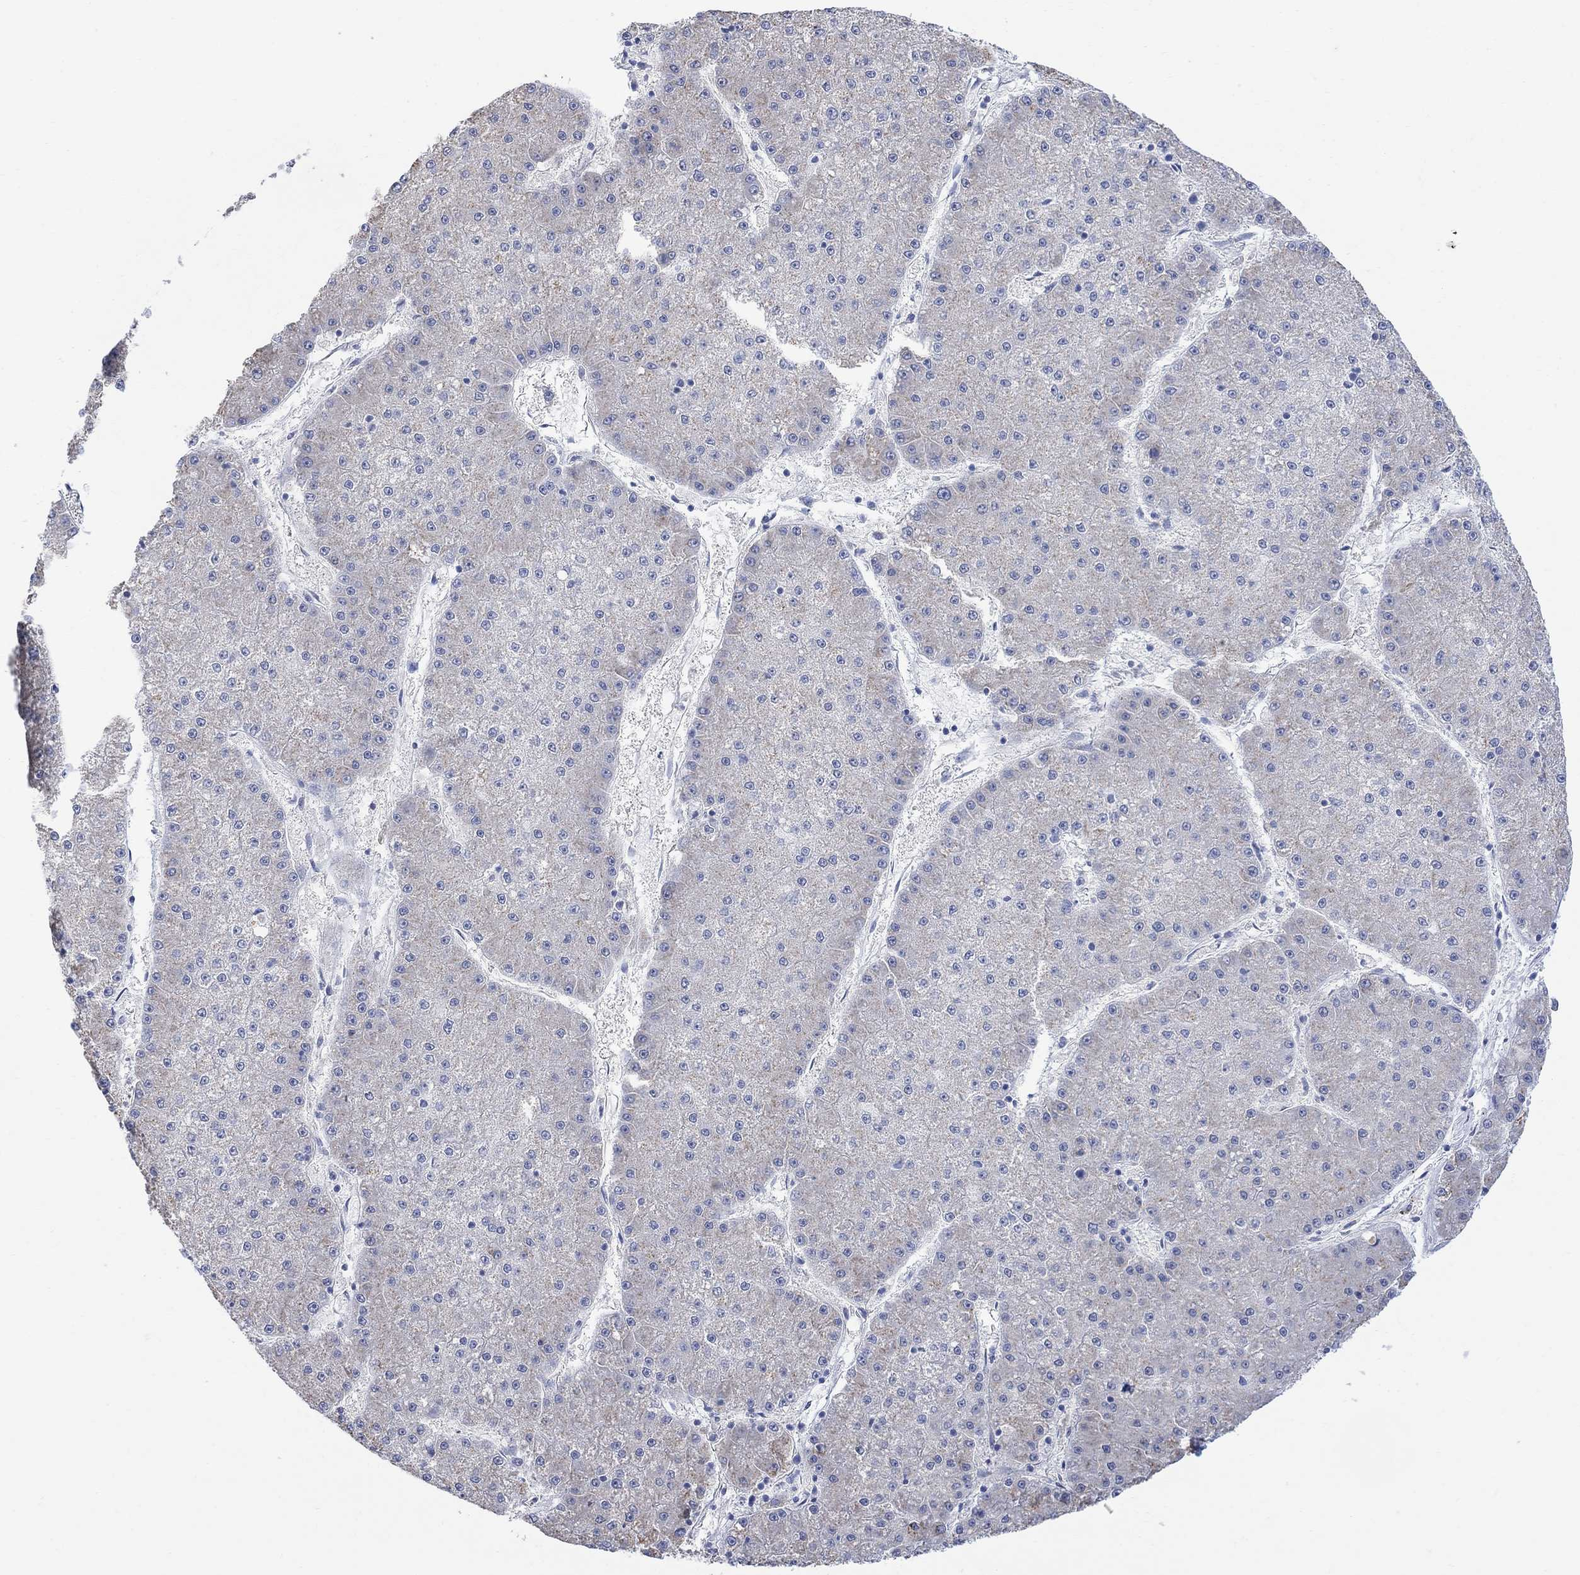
{"staining": {"intensity": "negative", "quantity": "none", "location": "none"}, "tissue": "liver cancer", "cell_type": "Tumor cells", "image_type": "cancer", "snomed": [{"axis": "morphology", "description": "Carcinoma, Hepatocellular, NOS"}, {"axis": "topography", "description": "Liver"}], "caption": "Immunohistochemical staining of liver cancer reveals no significant expression in tumor cells.", "gene": "FBP2", "patient": {"sex": "male", "age": 73}}